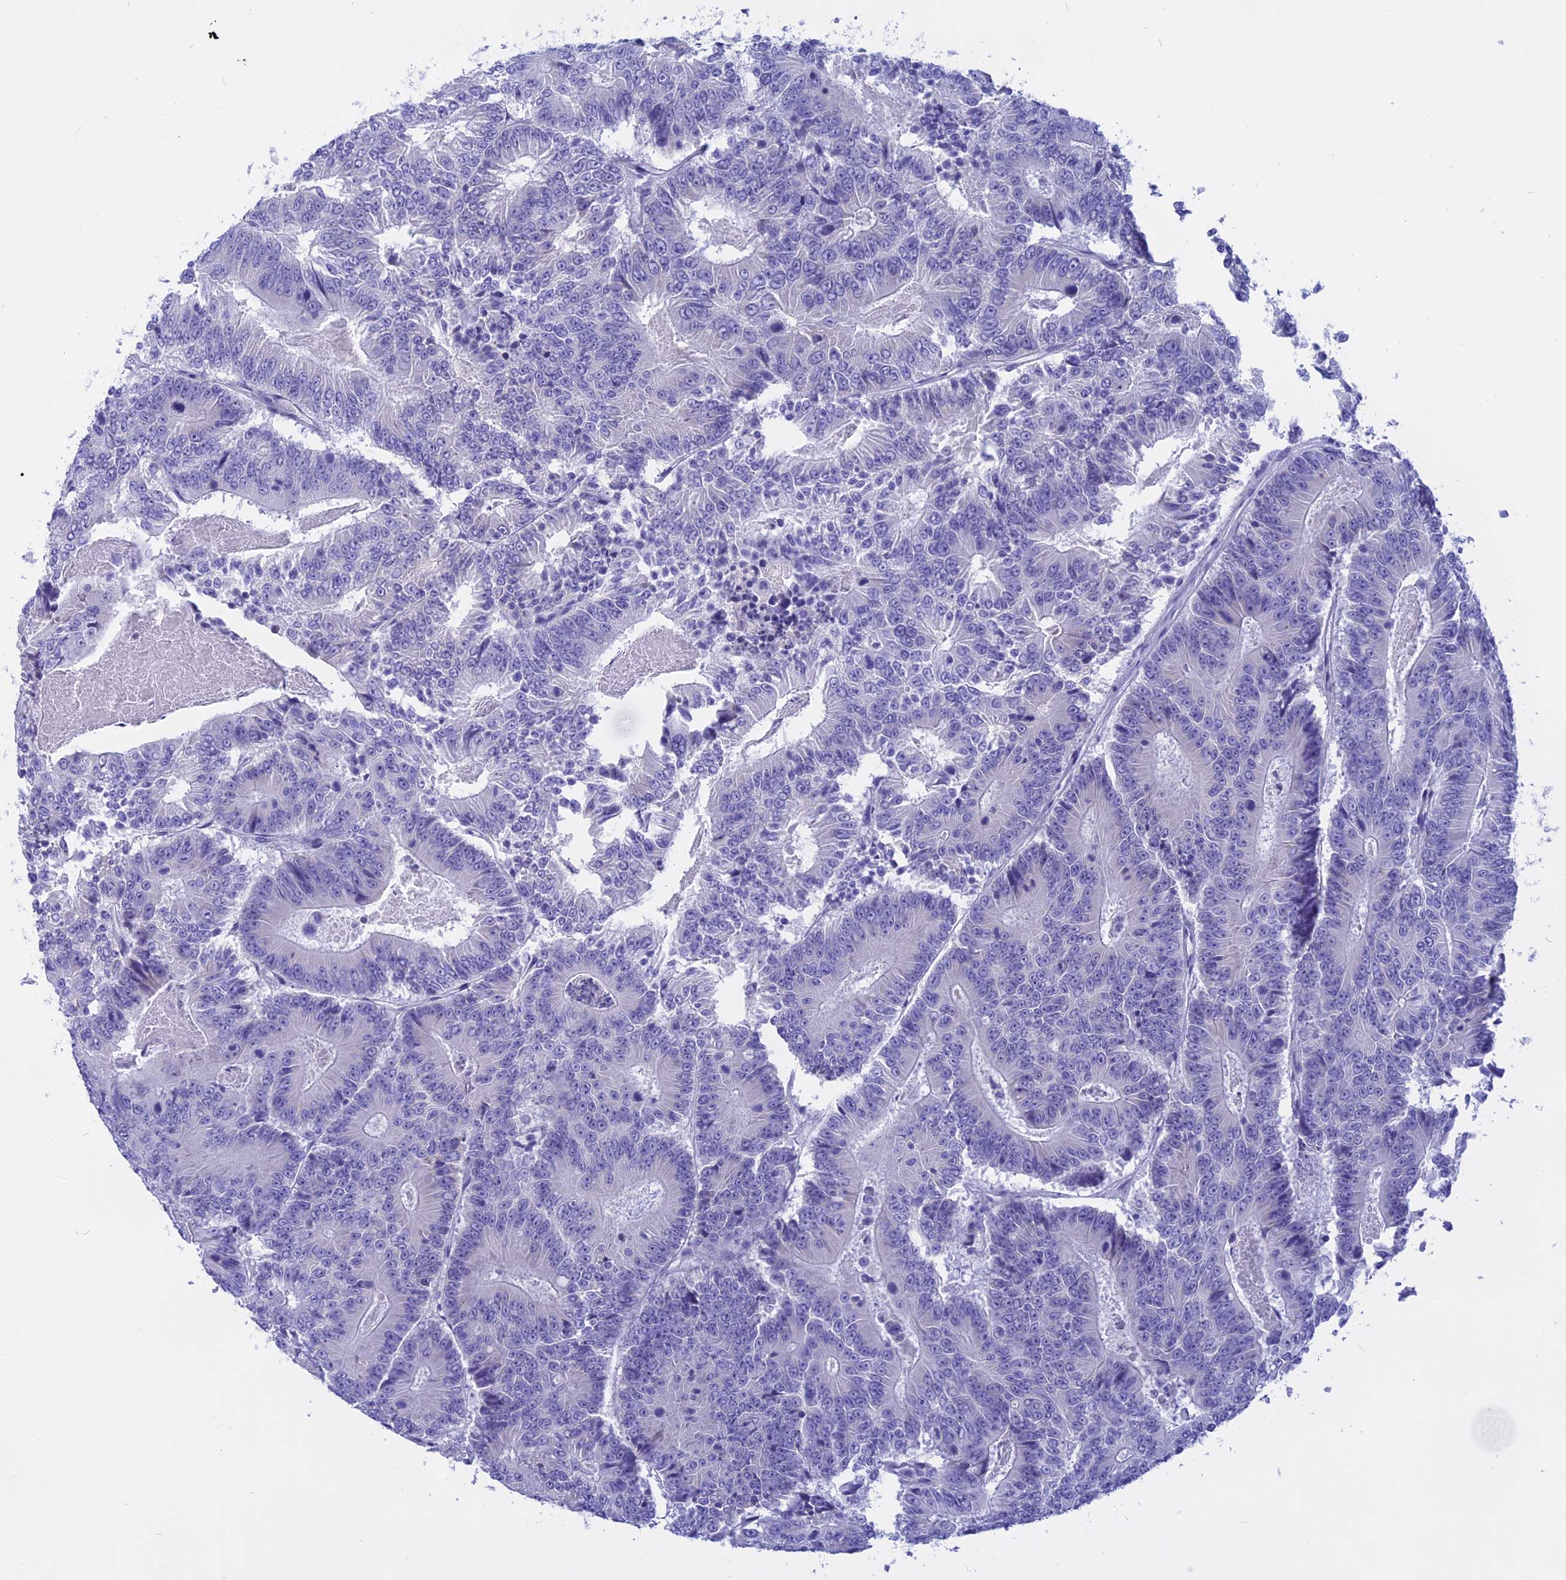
{"staining": {"intensity": "negative", "quantity": "none", "location": "none"}, "tissue": "colorectal cancer", "cell_type": "Tumor cells", "image_type": "cancer", "snomed": [{"axis": "morphology", "description": "Adenocarcinoma, NOS"}, {"axis": "topography", "description": "Colon"}], "caption": "This is a histopathology image of immunohistochemistry (IHC) staining of colorectal cancer, which shows no staining in tumor cells.", "gene": "ISCA1", "patient": {"sex": "male", "age": 83}}